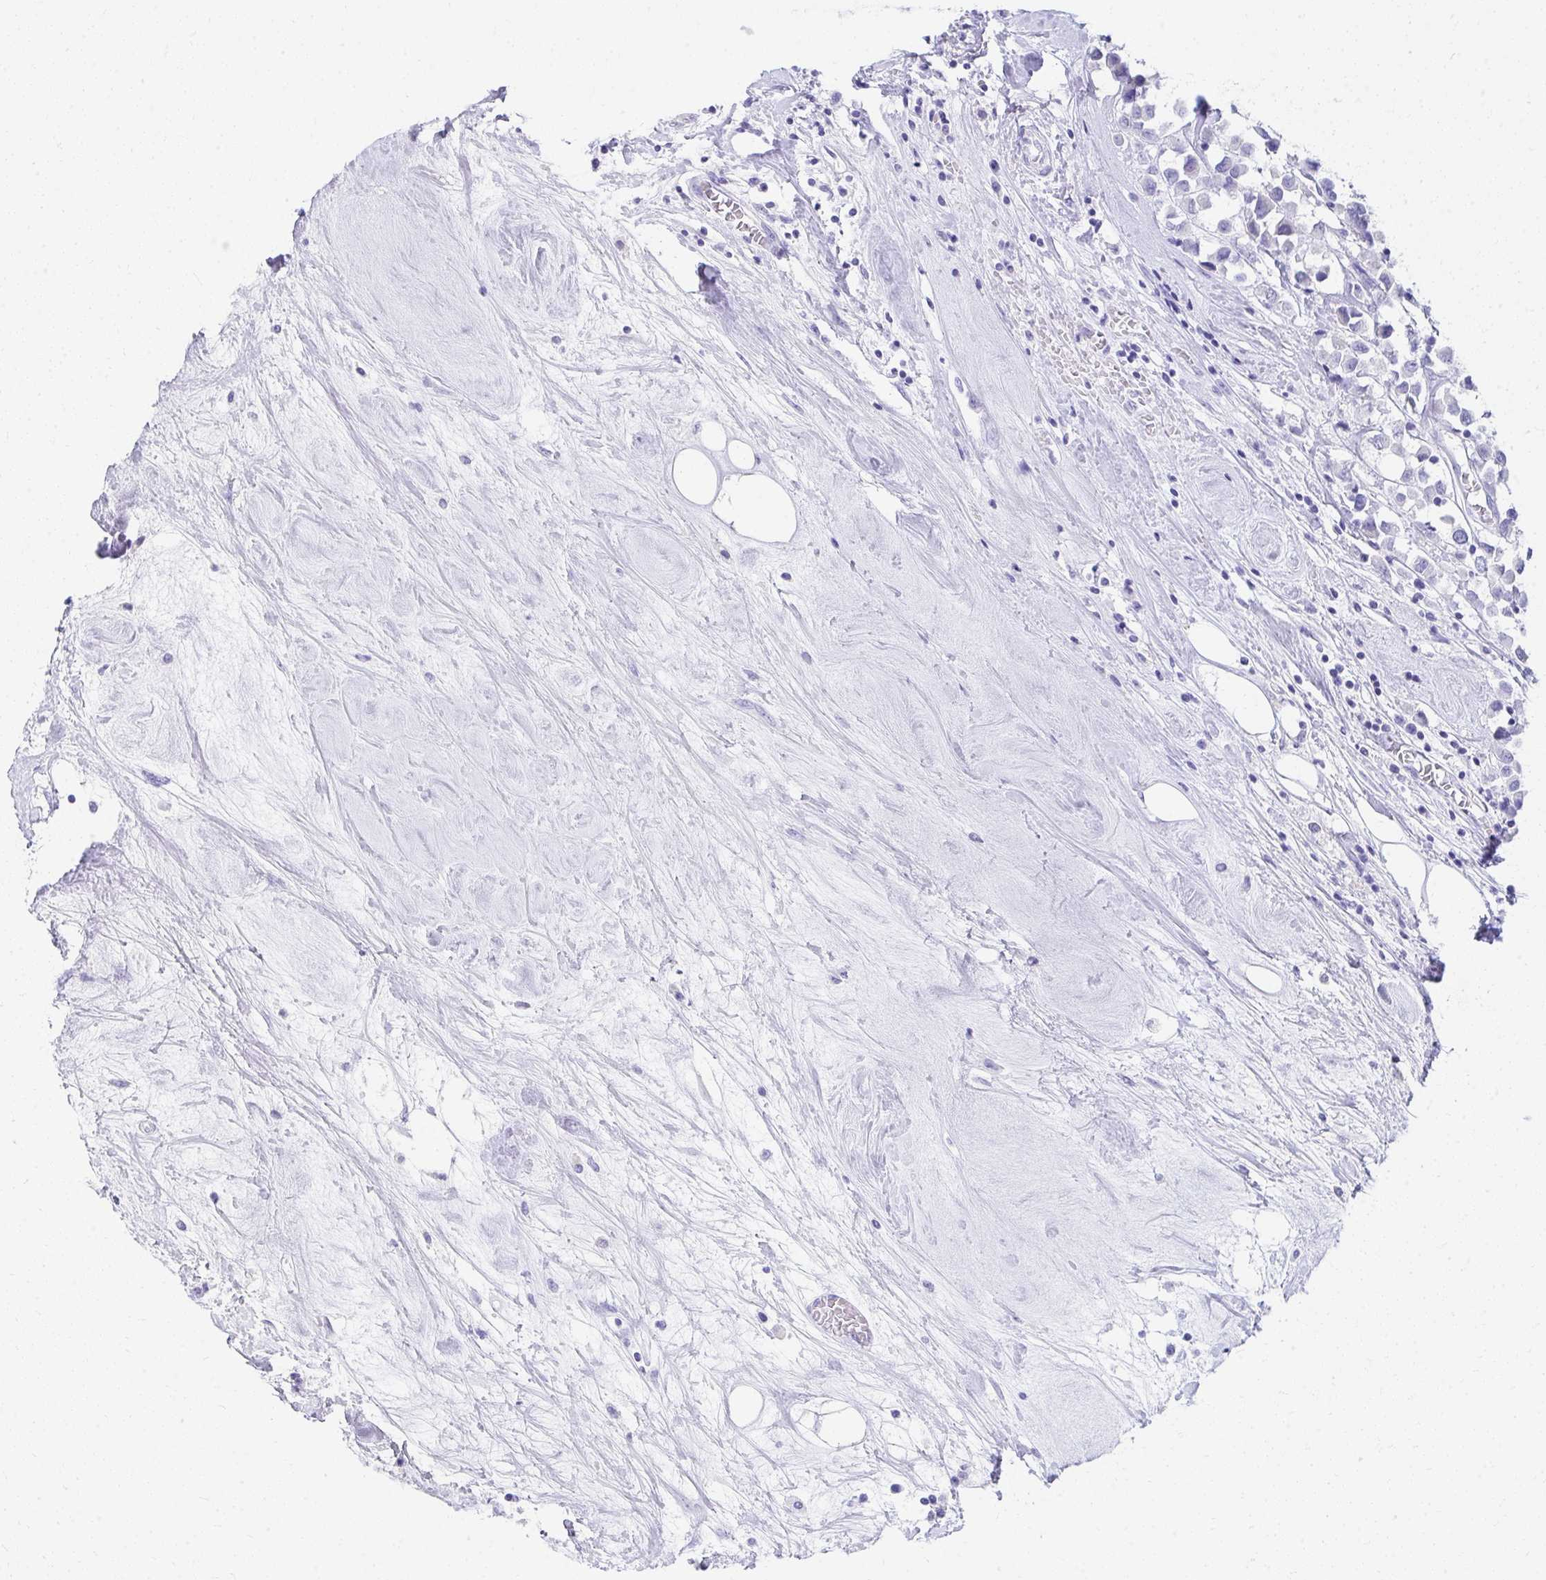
{"staining": {"intensity": "negative", "quantity": "none", "location": "none"}, "tissue": "breast cancer", "cell_type": "Tumor cells", "image_type": "cancer", "snomed": [{"axis": "morphology", "description": "Duct carcinoma"}, {"axis": "topography", "description": "Breast"}], "caption": "DAB immunohistochemical staining of breast cancer exhibits no significant positivity in tumor cells.", "gene": "SEC14L3", "patient": {"sex": "female", "age": 61}}